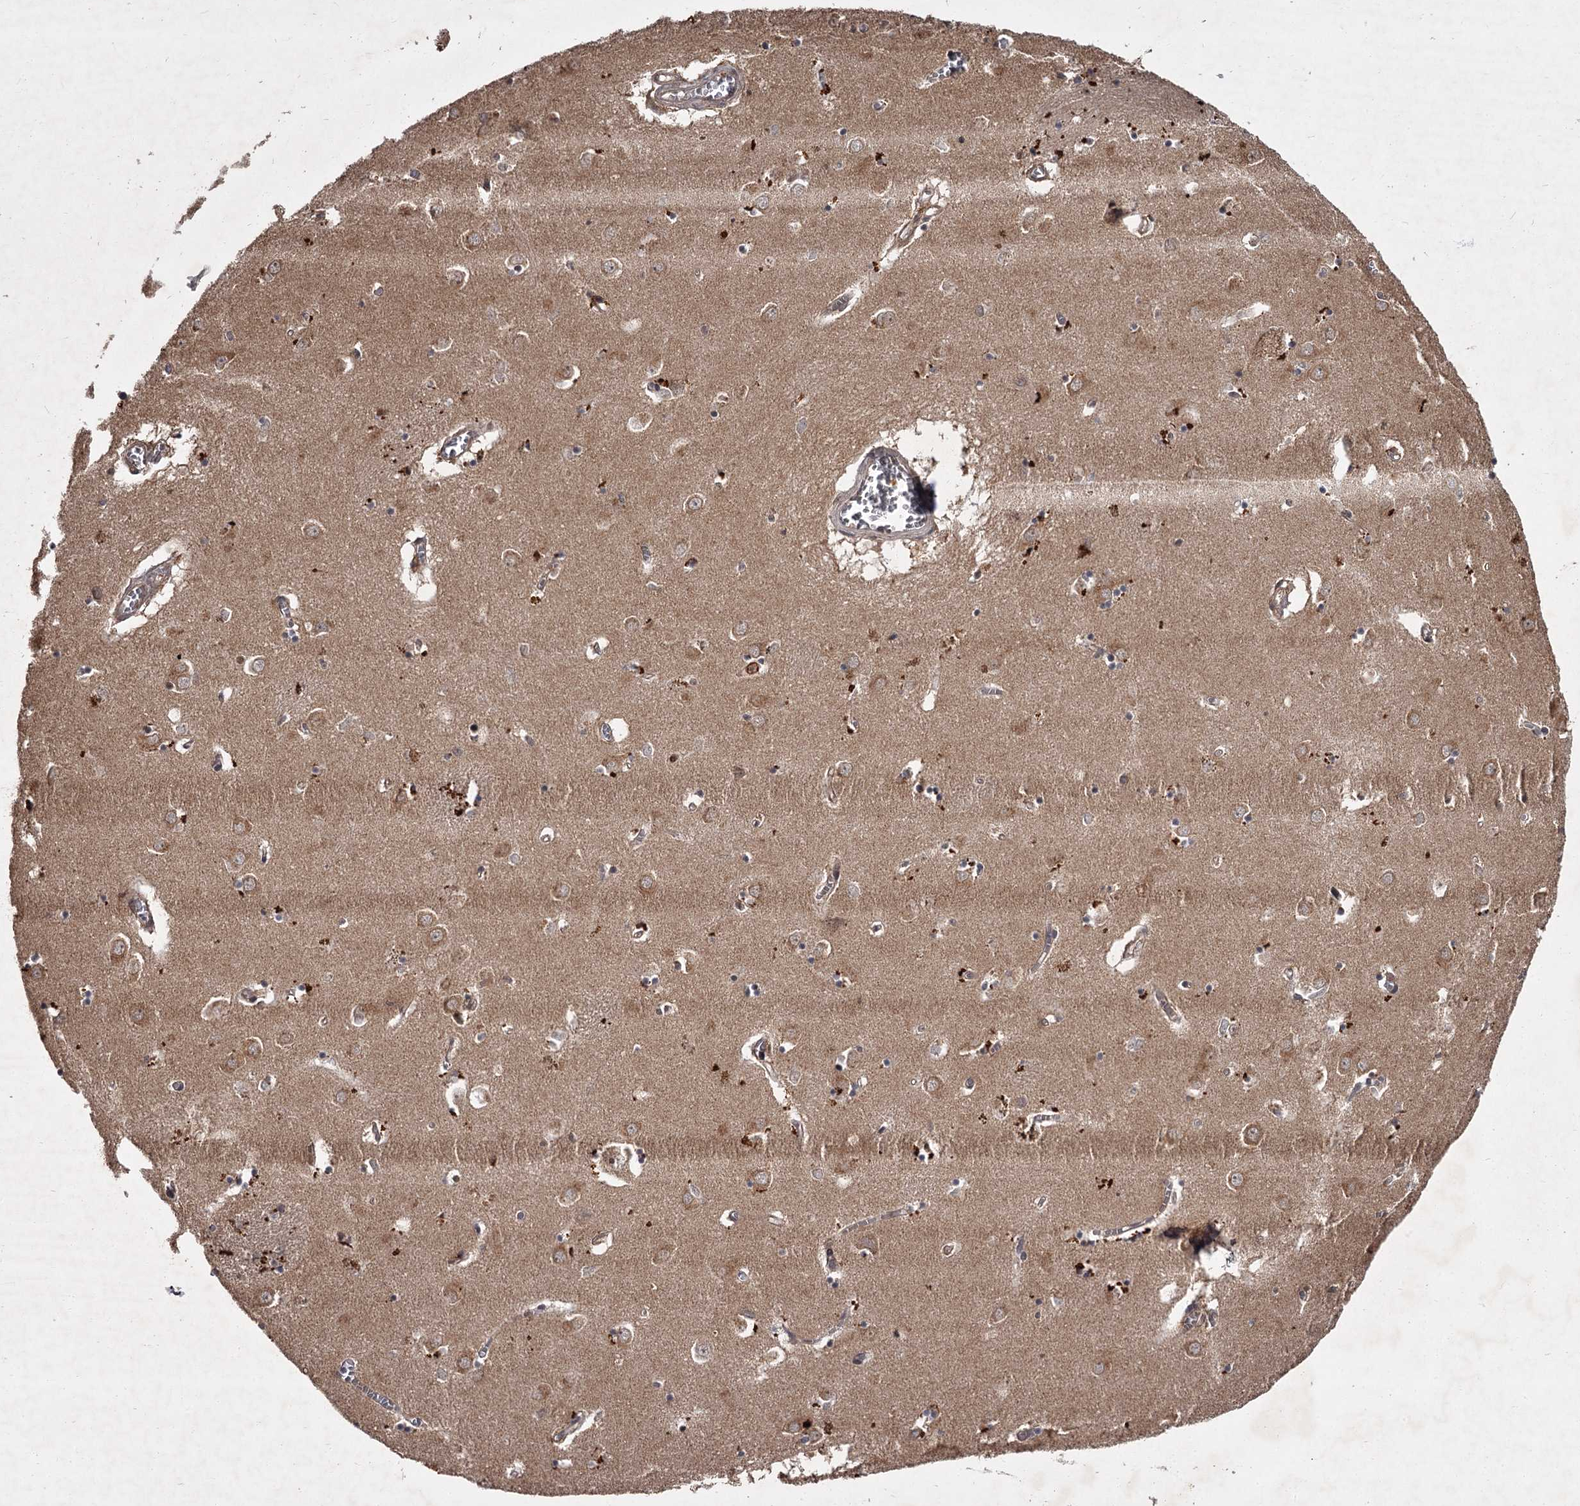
{"staining": {"intensity": "weak", "quantity": "<25%", "location": "cytoplasmic/membranous"}, "tissue": "caudate", "cell_type": "Glial cells", "image_type": "normal", "snomed": [{"axis": "morphology", "description": "Normal tissue, NOS"}, {"axis": "topography", "description": "Lateral ventricle wall"}], "caption": "Photomicrograph shows no protein expression in glial cells of normal caudate.", "gene": "TBC1D23", "patient": {"sex": "male", "age": 70}}